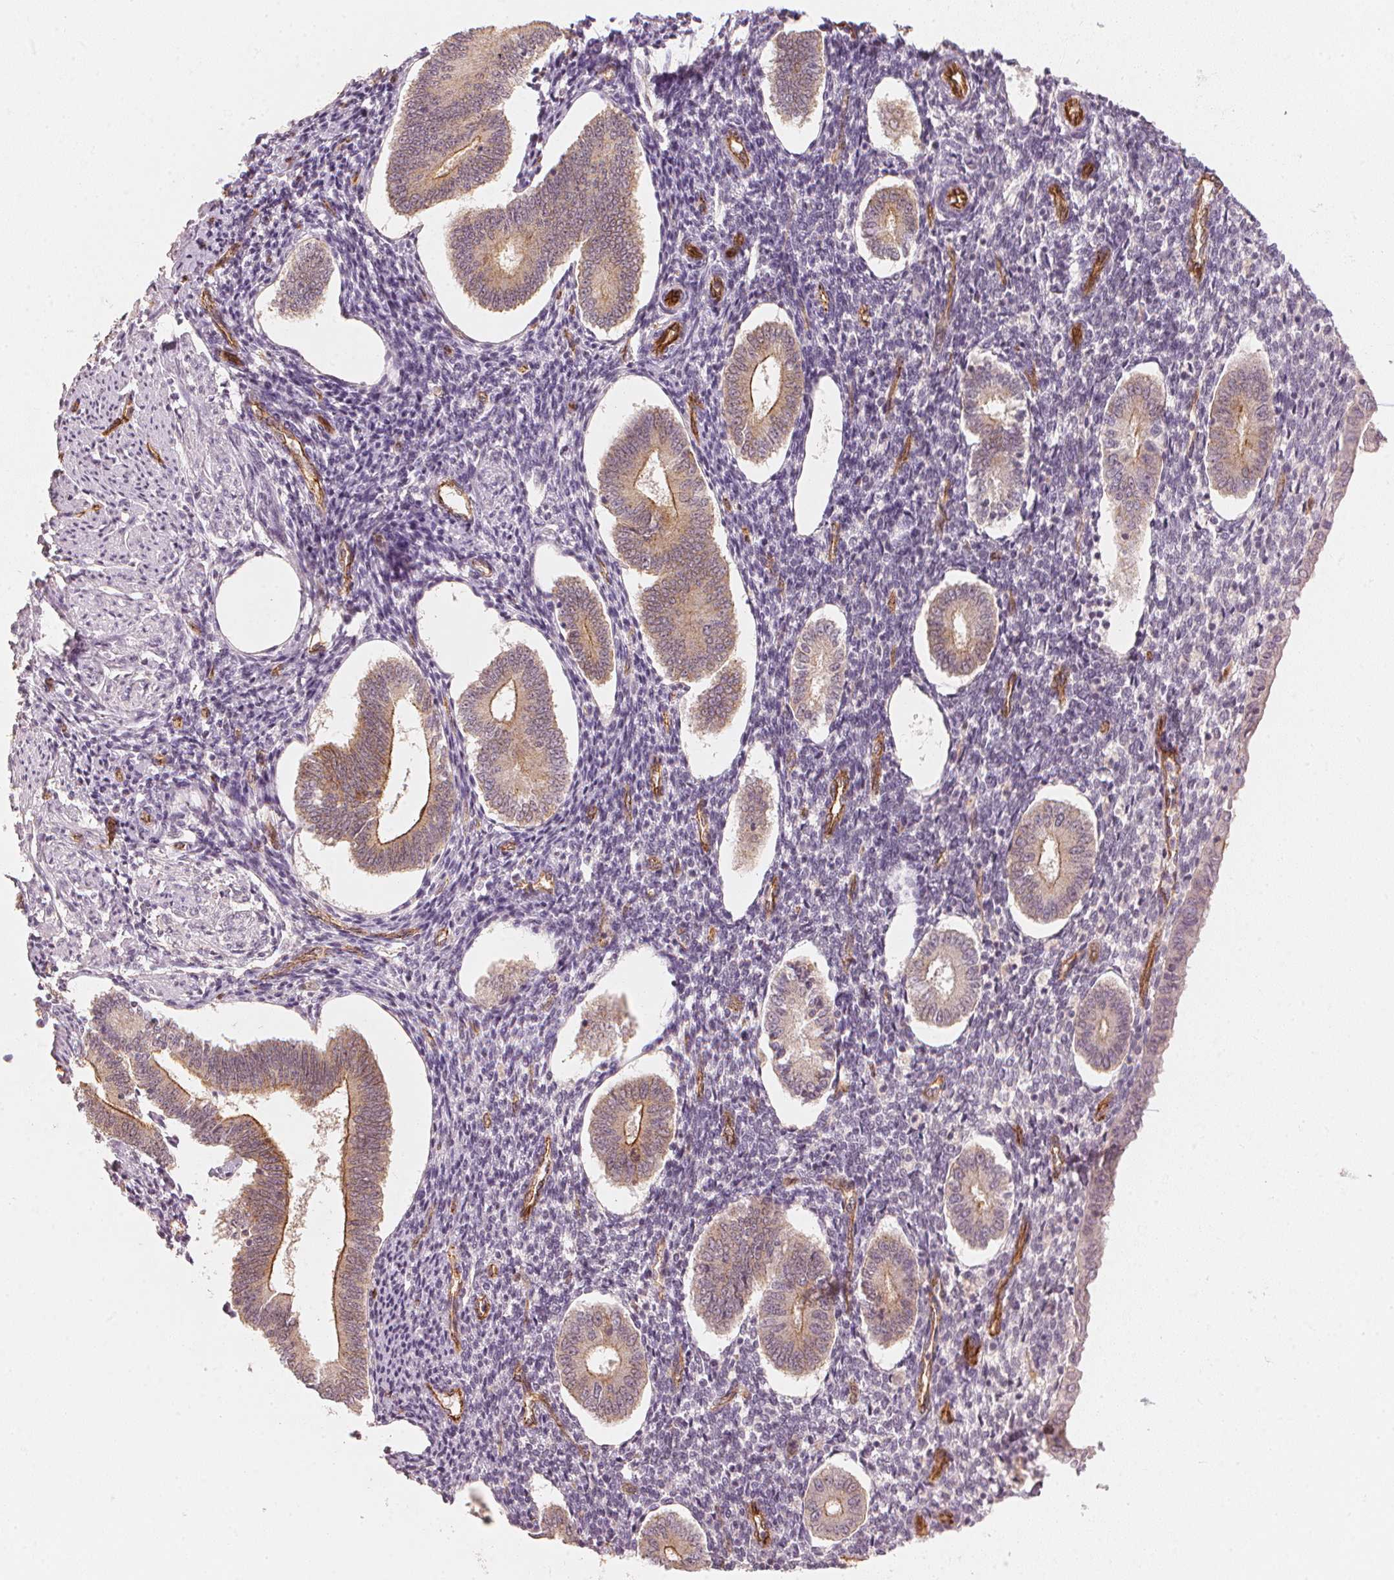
{"staining": {"intensity": "negative", "quantity": "none", "location": "none"}, "tissue": "endometrium", "cell_type": "Cells in endometrial stroma", "image_type": "normal", "snomed": [{"axis": "morphology", "description": "Normal tissue, NOS"}, {"axis": "topography", "description": "Endometrium"}], "caption": "This is an IHC image of unremarkable human endometrium. There is no staining in cells in endometrial stroma.", "gene": "CIB1", "patient": {"sex": "female", "age": 40}}